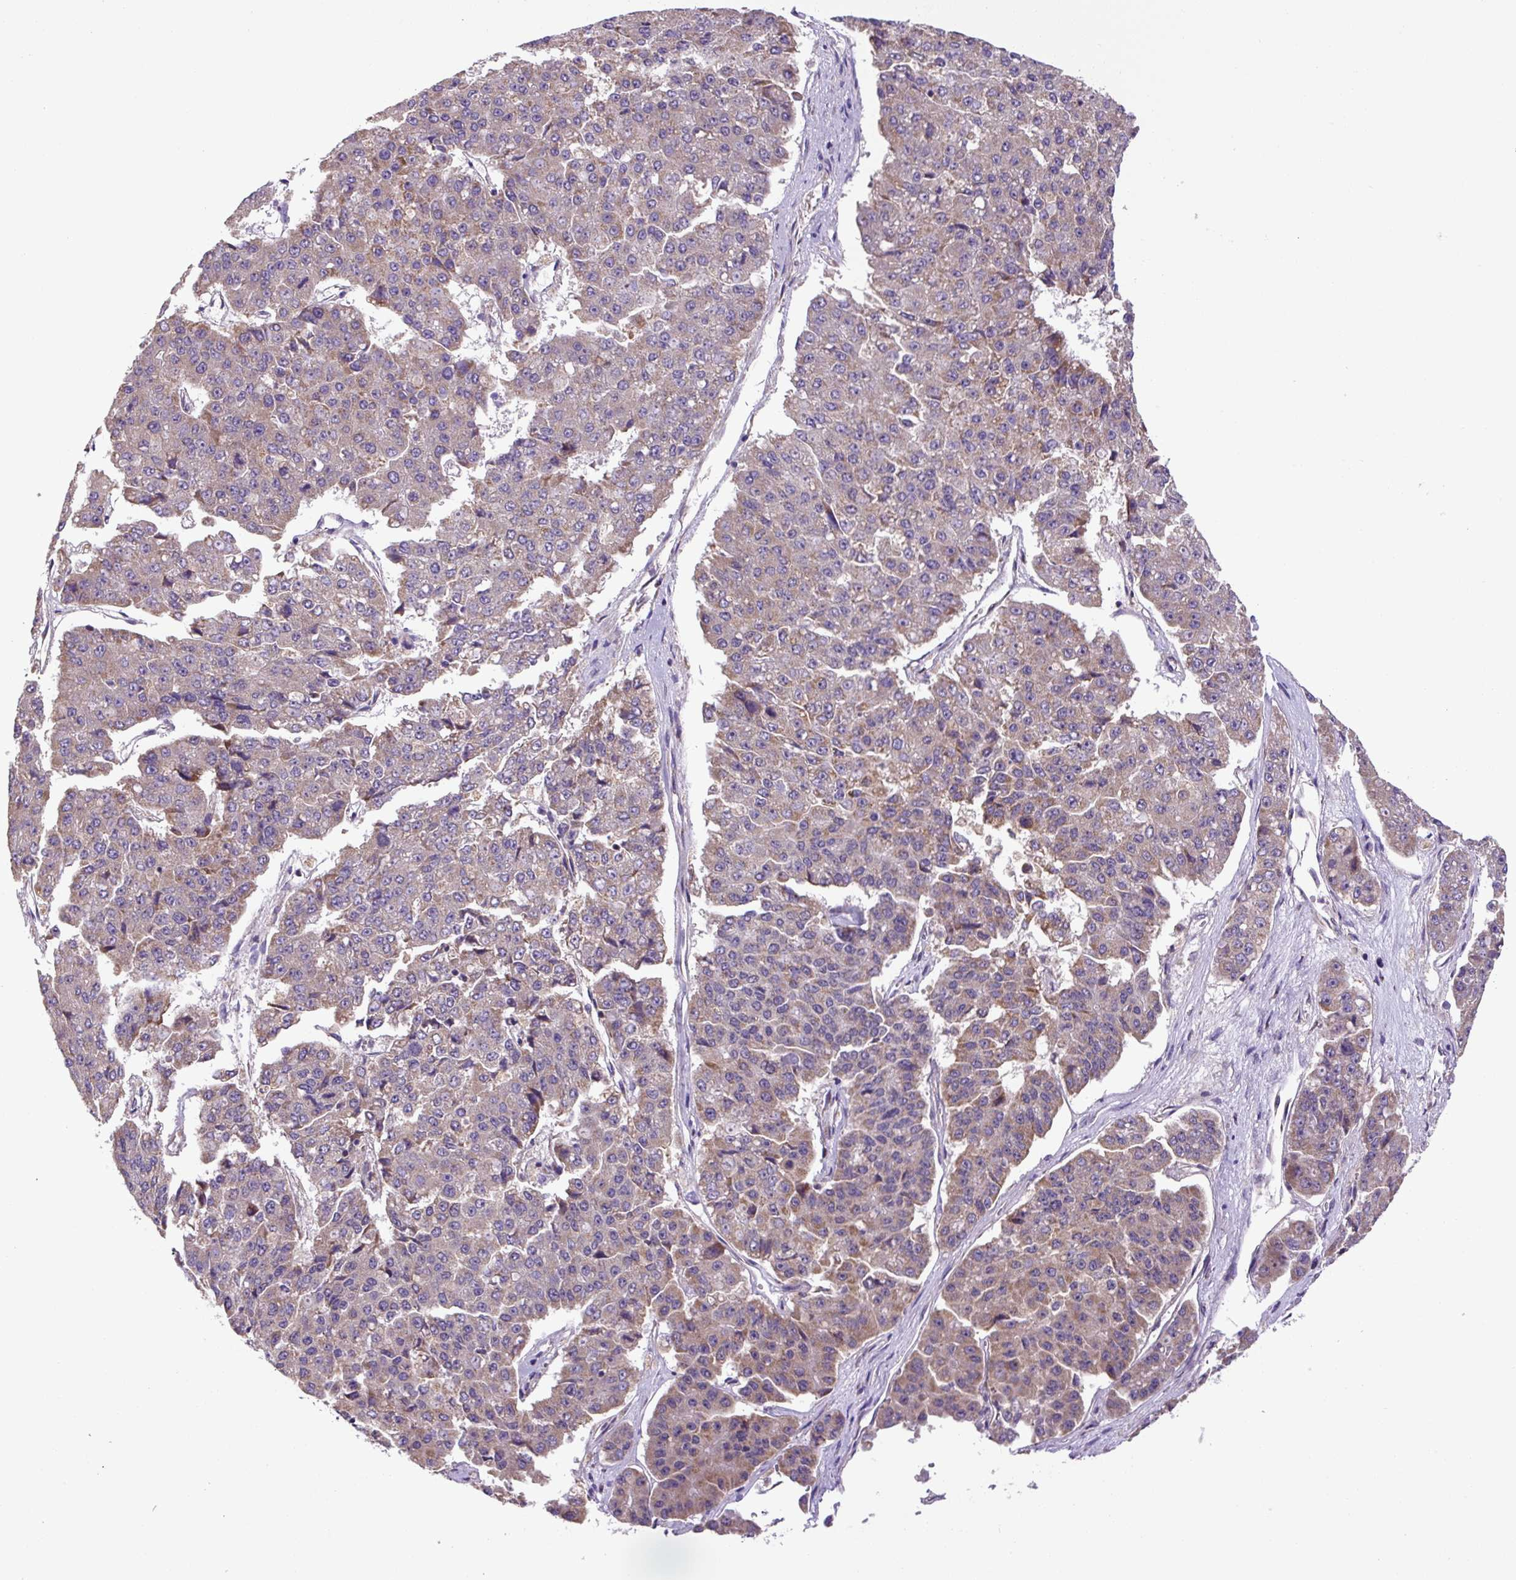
{"staining": {"intensity": "moderate", "quantity": "<25%", "location": "cytoplasmic/membranous"}, "tissue": "pancreatic cancer", "cell_type": "Tumor cells", "image_type": "cancer", "snomed": [{"axis": "morphology", "description": "Adenocarcinoma, NOS"}, {"axis": "topography", "description": "Pancreas"}], "caption": "IHC of pancreatic cancer exhibits low levels of moderate cytoplasmic/membranous staining in about <25% of tumor cells. The staining is performed using DAB (3,3'-diaminobenzidine) brown chromogen to label protein expression. The nuclei are counter-stained blue using hematoxylin.", "gene": "MFSD9", "patient": {"sex": "male", "age": 50}}